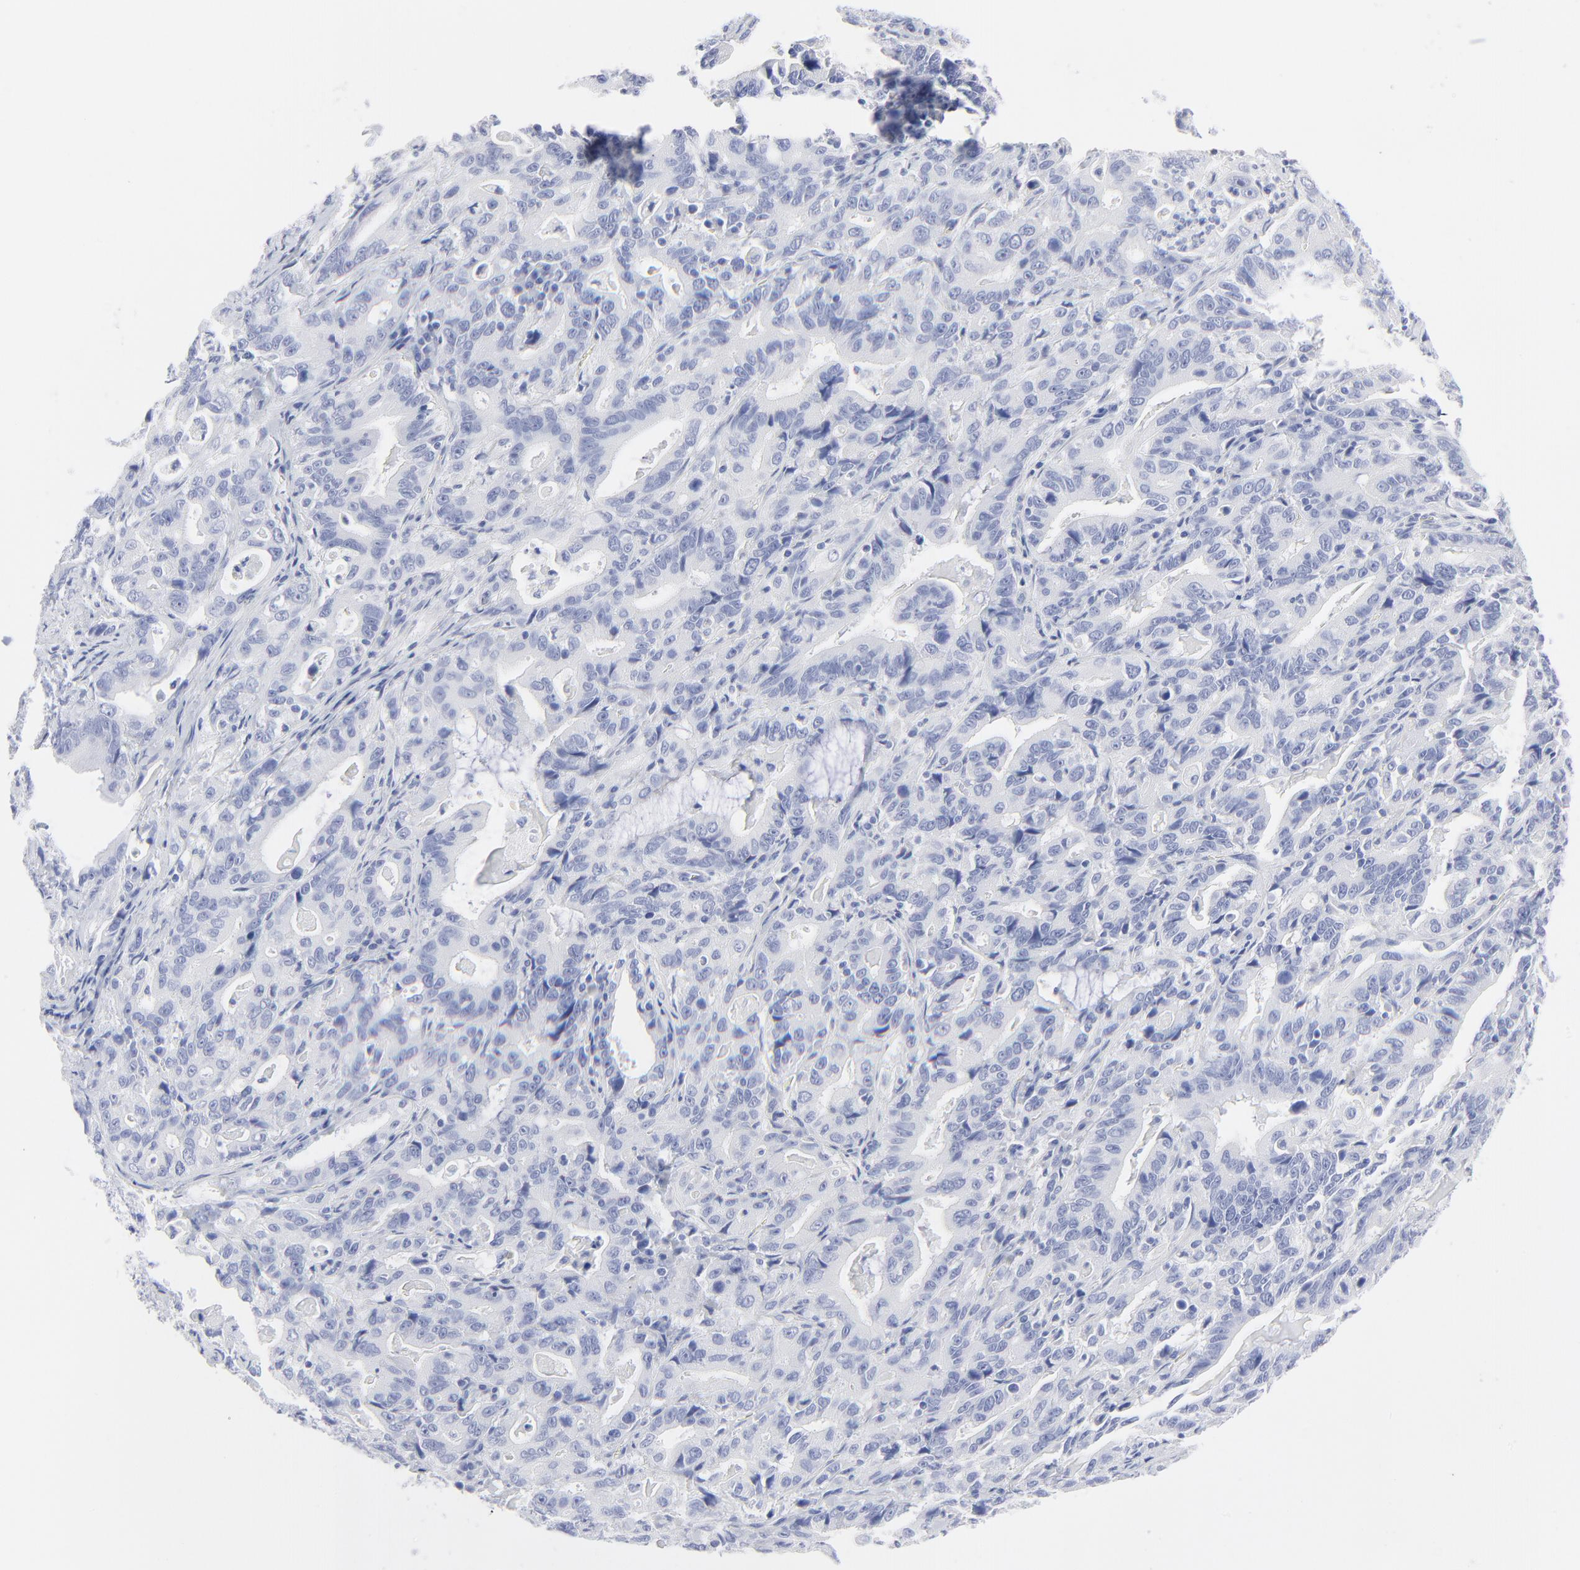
{"staining": {"intensity": "negative", "quantity": "none", "location": "none"}, "tissue": "stomach cancer", "cell_type": "Tumor cells", "image_type": "cancer", "snomed": [{"axis": "morphology", "description": "Adenocarcinoma, NOS"}, {"axis": "topography", "description": "Stomach, upper"}], "caption": "The micrograph shows no staining of tumor cells in stomach cancer (adenocarcinoma).", "gene": "PSD3", "patient": {"sex": "male", "age": 63}}